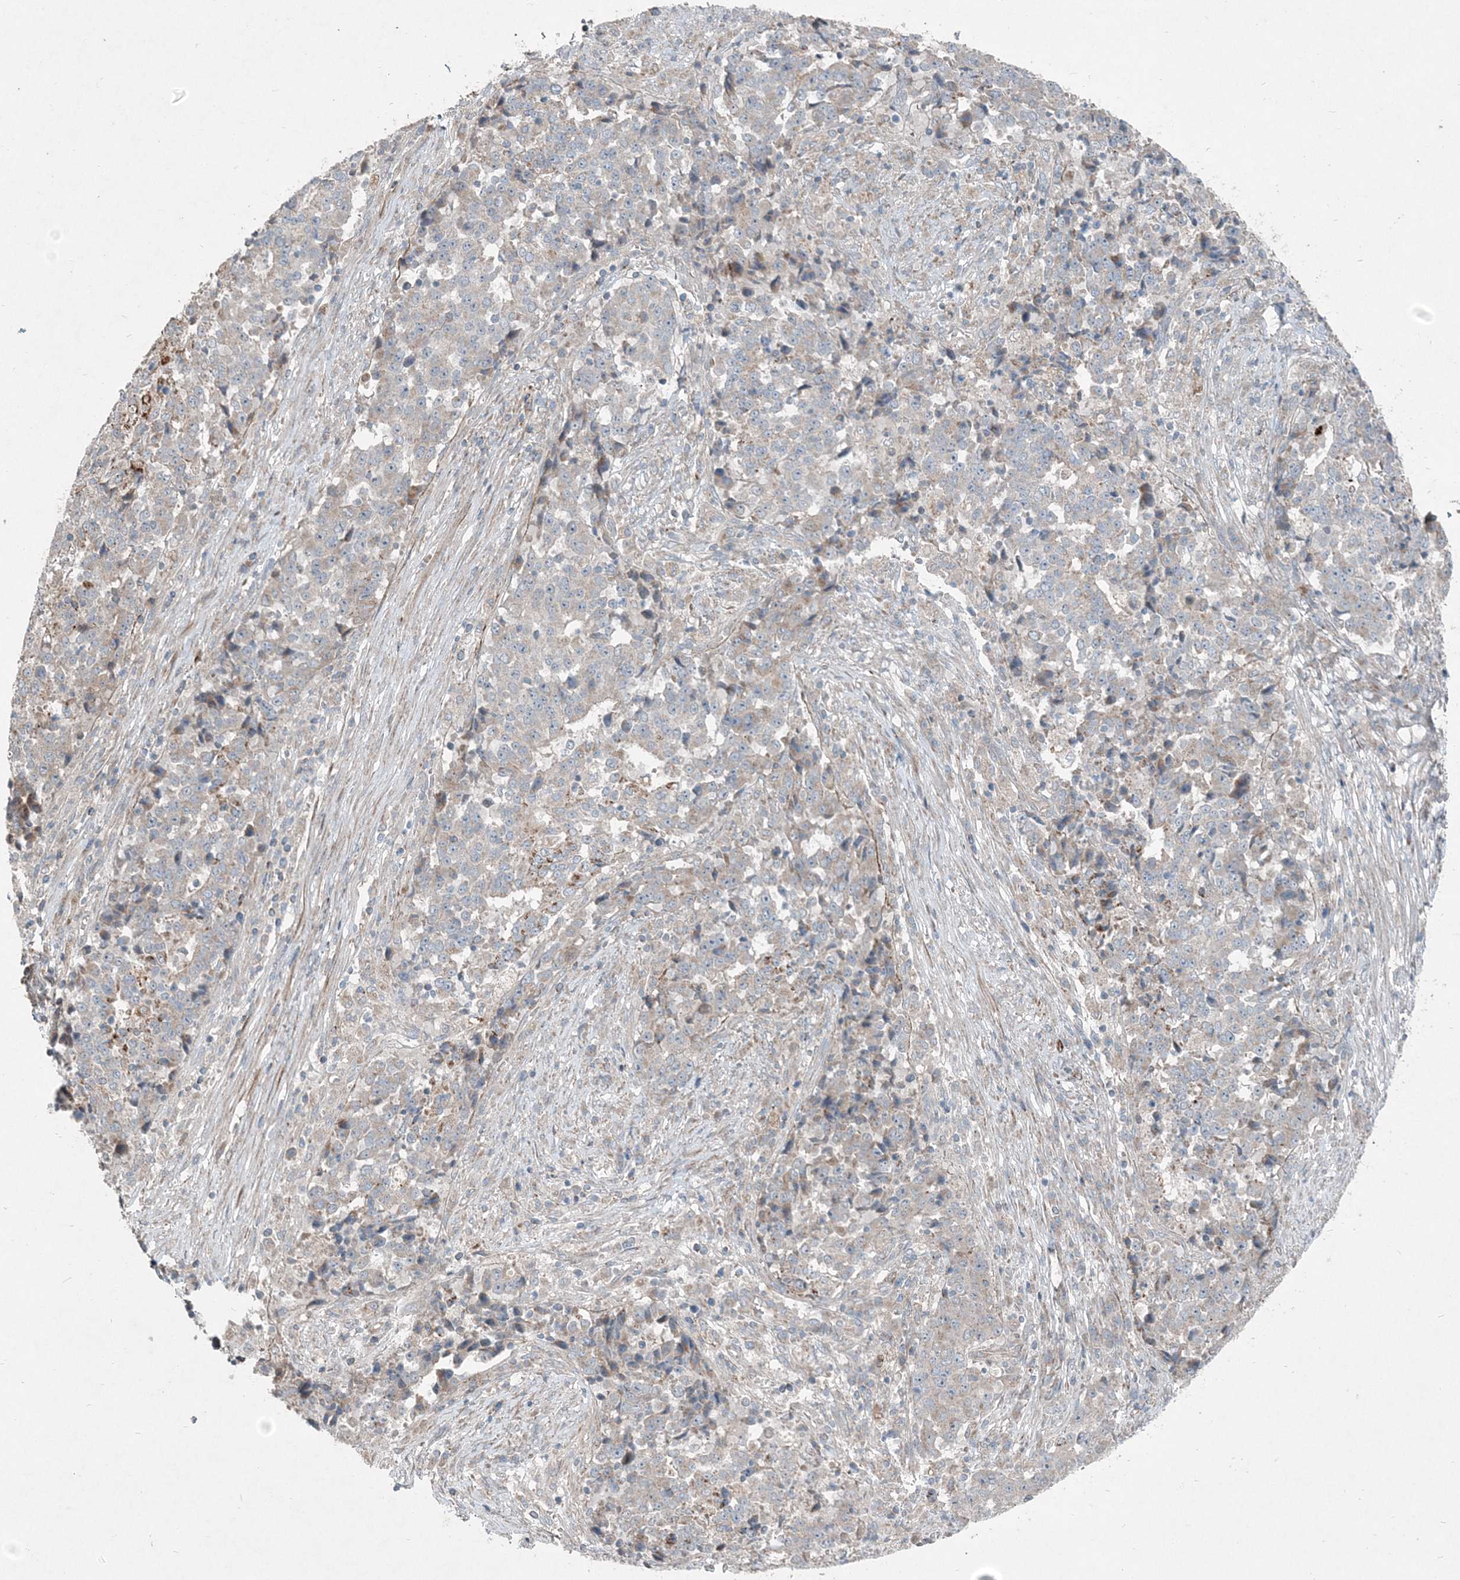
{"staining": {"intensity": "negative", "quantity": "none", "location": "none"}, "tissue": "stomach cancer", "cell_type": "Tumor cells", "image_type": "cancer", "snomed": [{"axis": "morphology", "description": "Adenocarcinoma, NOS"}, {"axis": "topography", "description": "Stomach"}], "caption": "Tumor cells are negative for brown protein staining in adenocarcinoma (stomach). The staining is performed using DAB brown chromogen with nuclei counter-stained in using hematoxylin.", "gene": "INTU", "patient": {"sex": "male", "age": 59}}